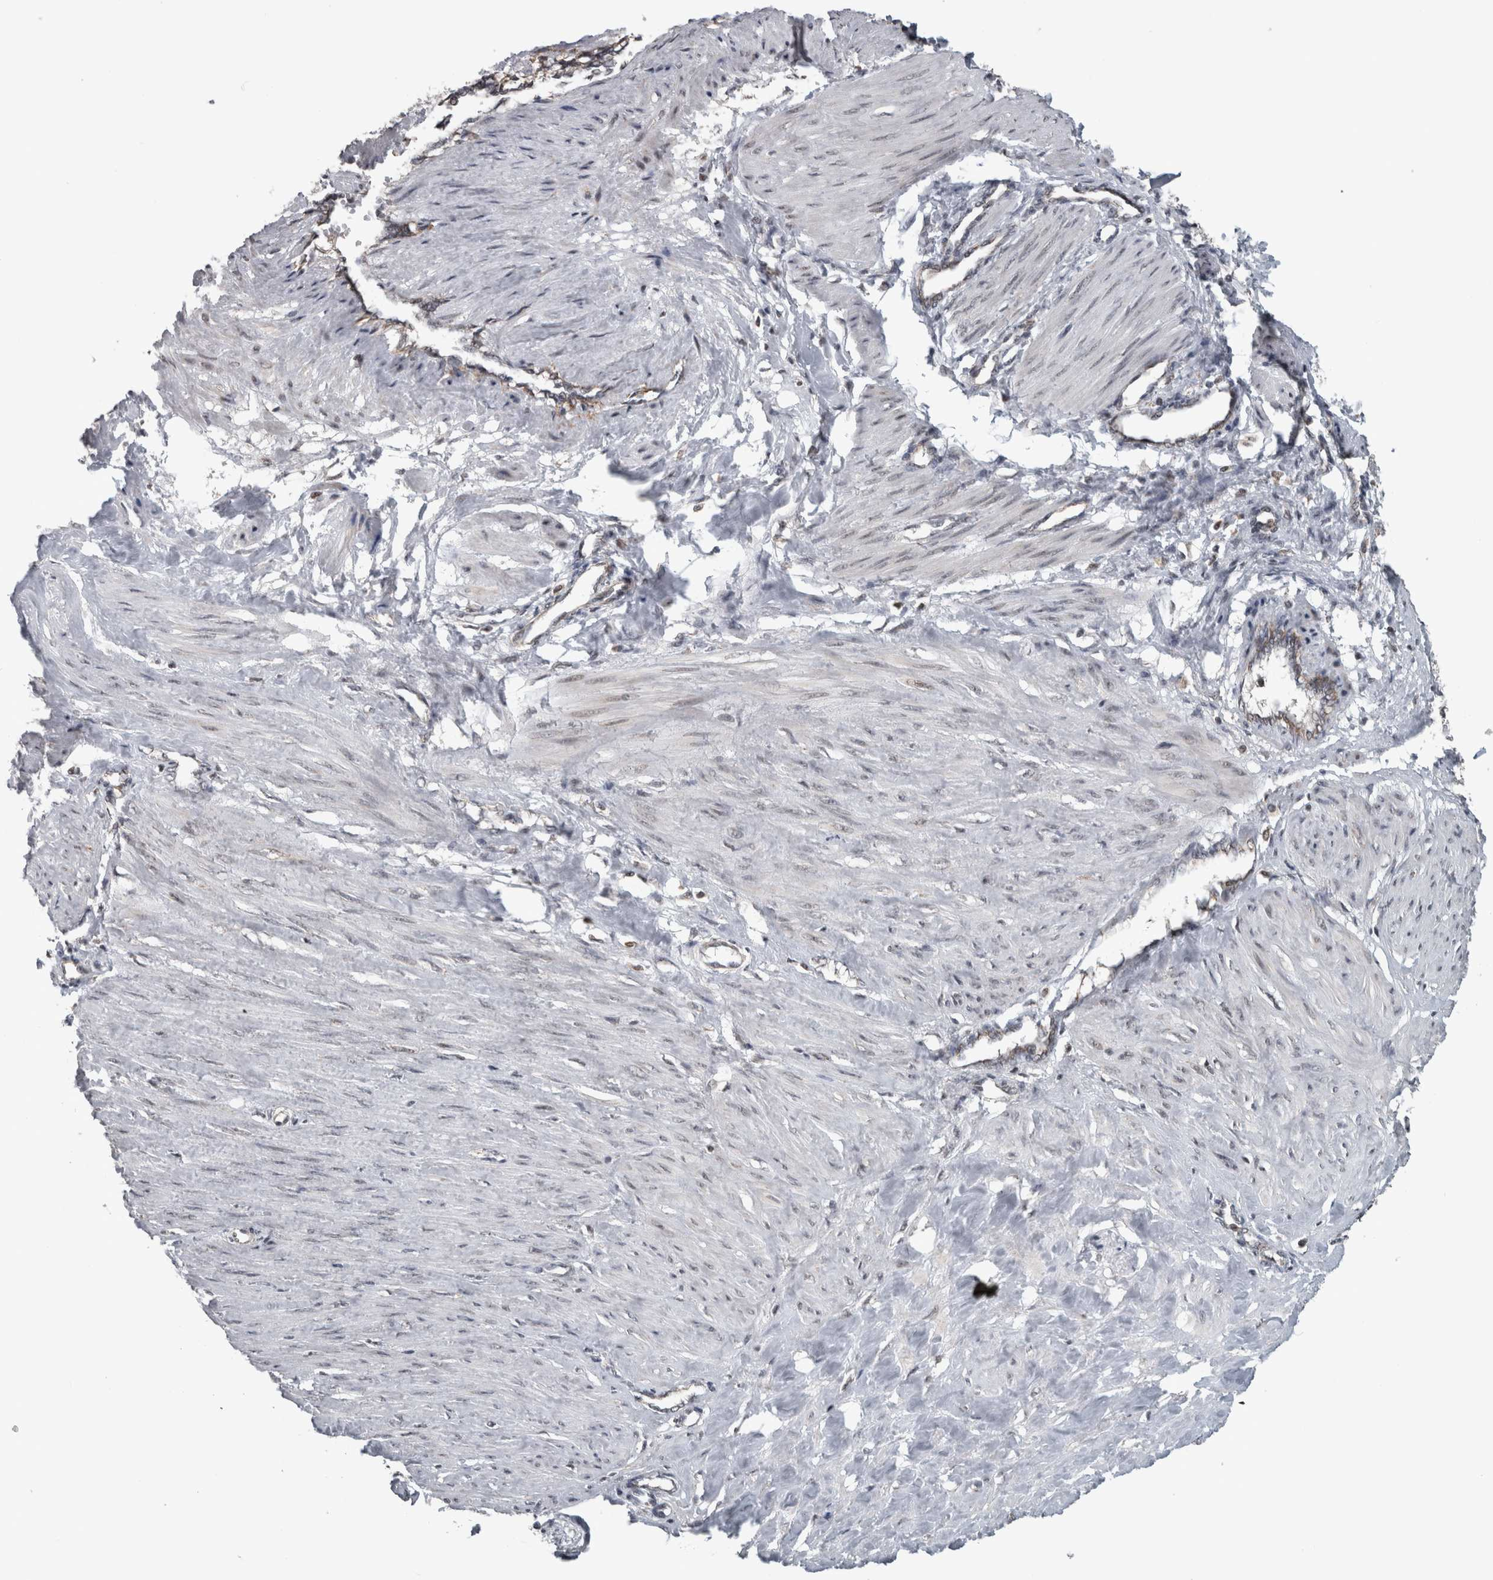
{"staining": {"intensity": "weak", "quantity": "<25%", "location": "nuclear"}, "tissue": "smooth muscle", "cell_type": "Smooth muscle cells", "image_type": "normal", "snomed": [{"axis": "morphology", "description": "Normal tissue, NOS"}, {"axis": "topography", "description": "Endometrium"}], "caption": "High power microscopy micrograph of an IHC photomicrograph of normal smooth muscle, revealing no significant expression in smooth muscle cells.", "gene": "OR2K2", "patient": {"sex": "female", "age": 33}}